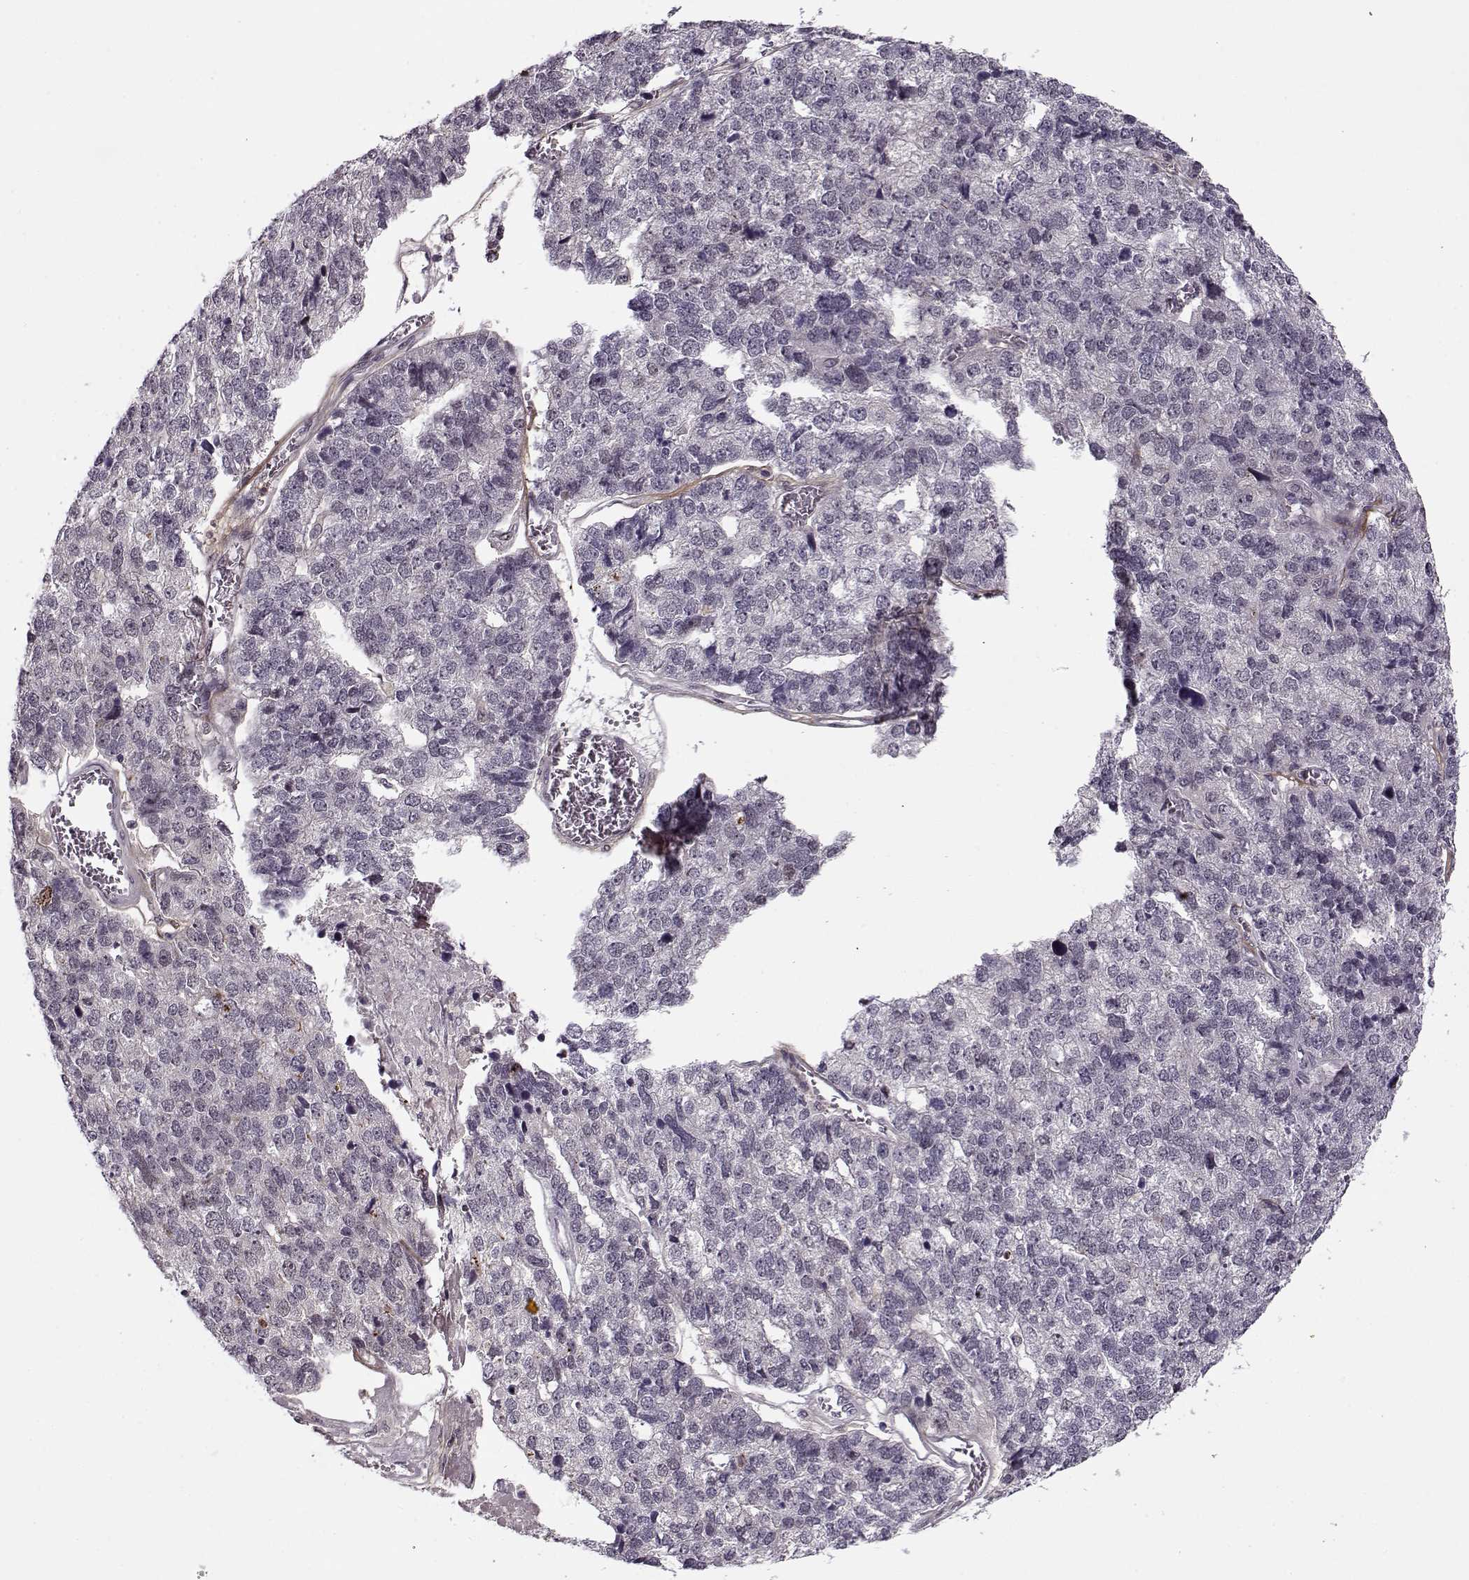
{"staining": {"intensity": "negative", "quantity": "none", "location": "none"}, "tissue": "stomach cancer", "cell_type": "Tumor cells", "image_type": "cancer", "snomed": [{"axis": "morphology", "description": "Adenocarcinoma, NOS"}, {"axis": "topography", "description": "Stomach"}], "caption": "The histopathology image exhibits no staining of tumor cells in stomach adenocarcinoma.", "gene": "DENND4B", "patient": {"sex": "male", "age": 69}}